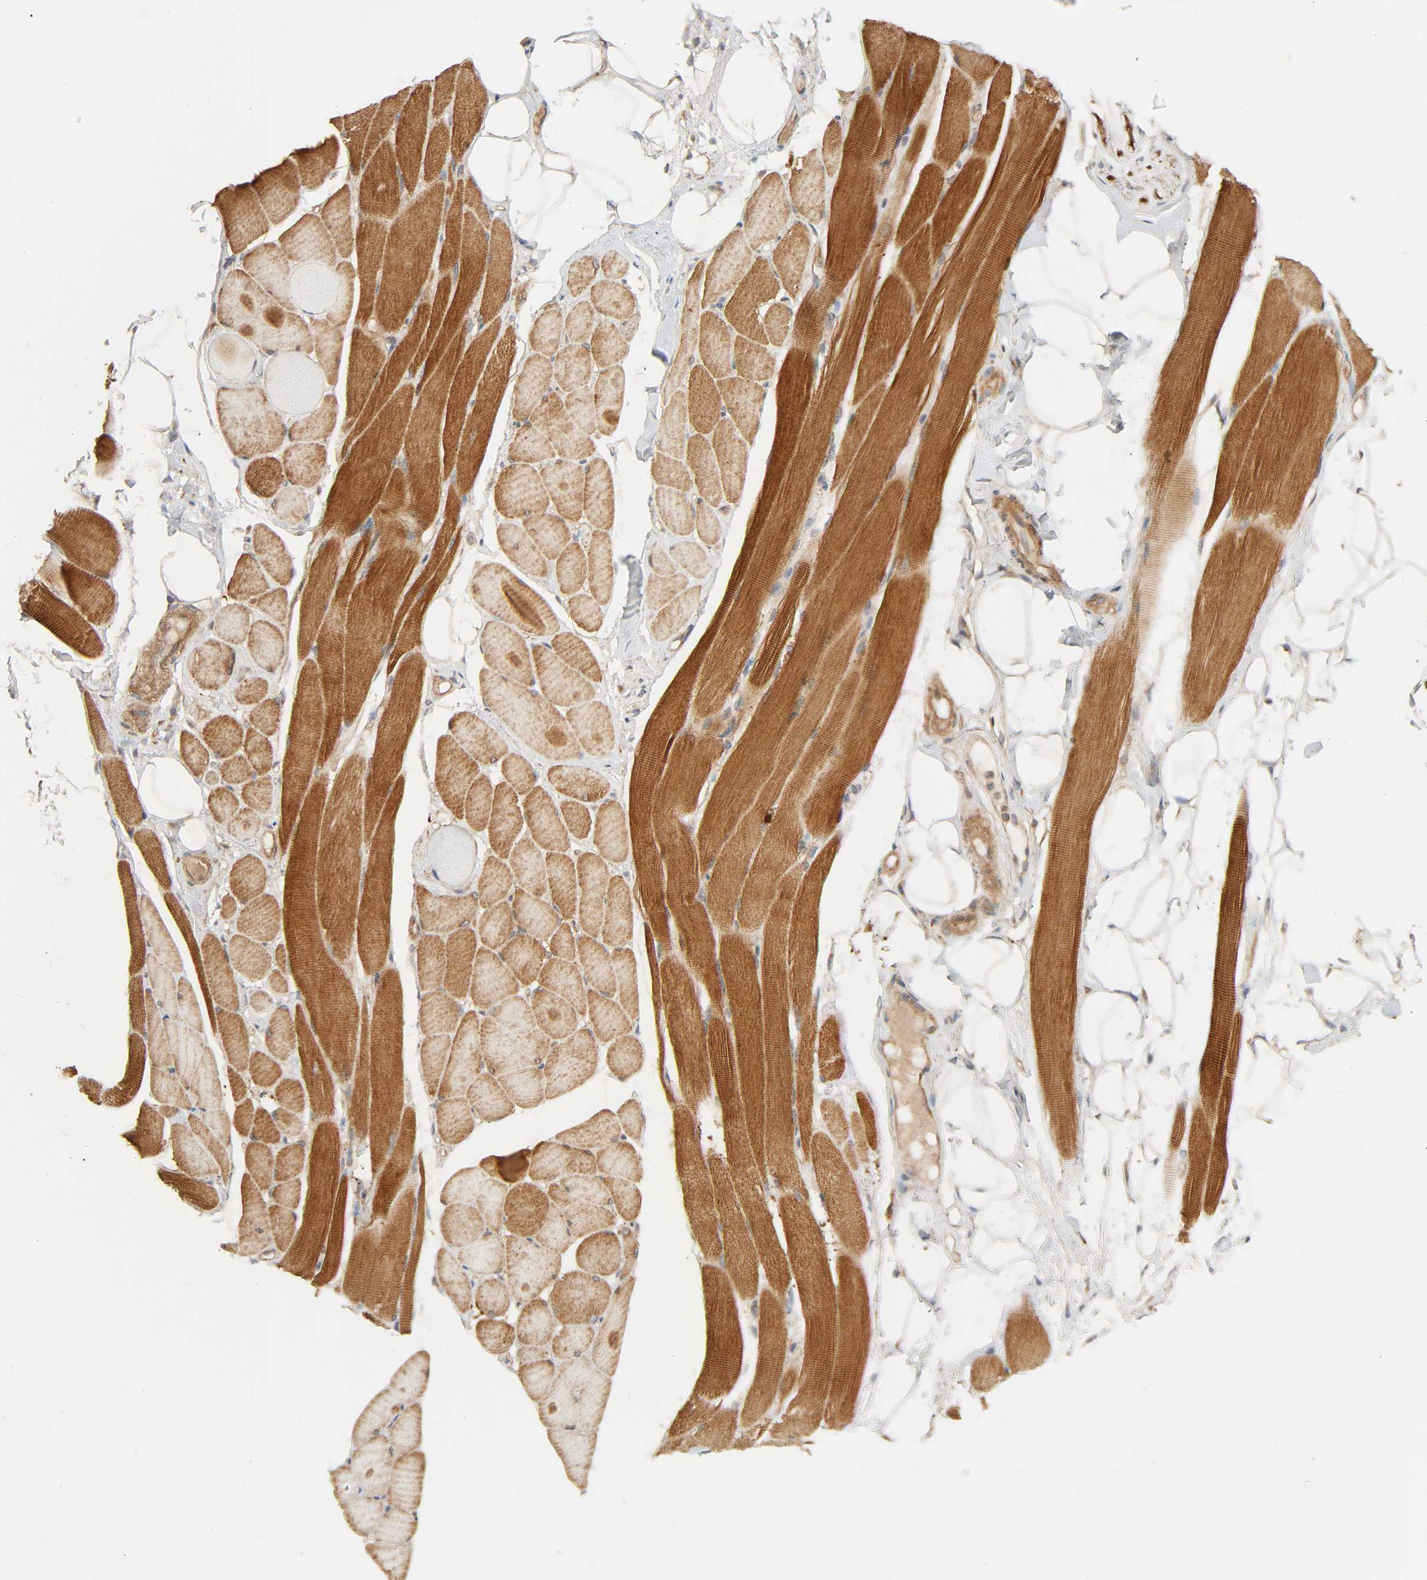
{"staining": {"intensity": "strong", "quantity": "25%-75%", "location": "cytoplasmic/membranous"}, "tissue": "skeletal muscle", "cell_type": "Myocytes", "image_type": "normal", "snomed": [{"axis": "morphology", "description": "Normal tissue, NOS"}, {"axis": "topography", "description": "Skeletal muscle"}, {"axis": "topography", "description": "Peripheral nerve tissue"}], "caption": "Immunohistochemical staining of benign skeletal muscle displays strong cytoplasmic/membranous protein positivity in about 25%-75% of myocytes.", "gene": "SGSM1", "patient": {"sex": "female", "age": 84}}